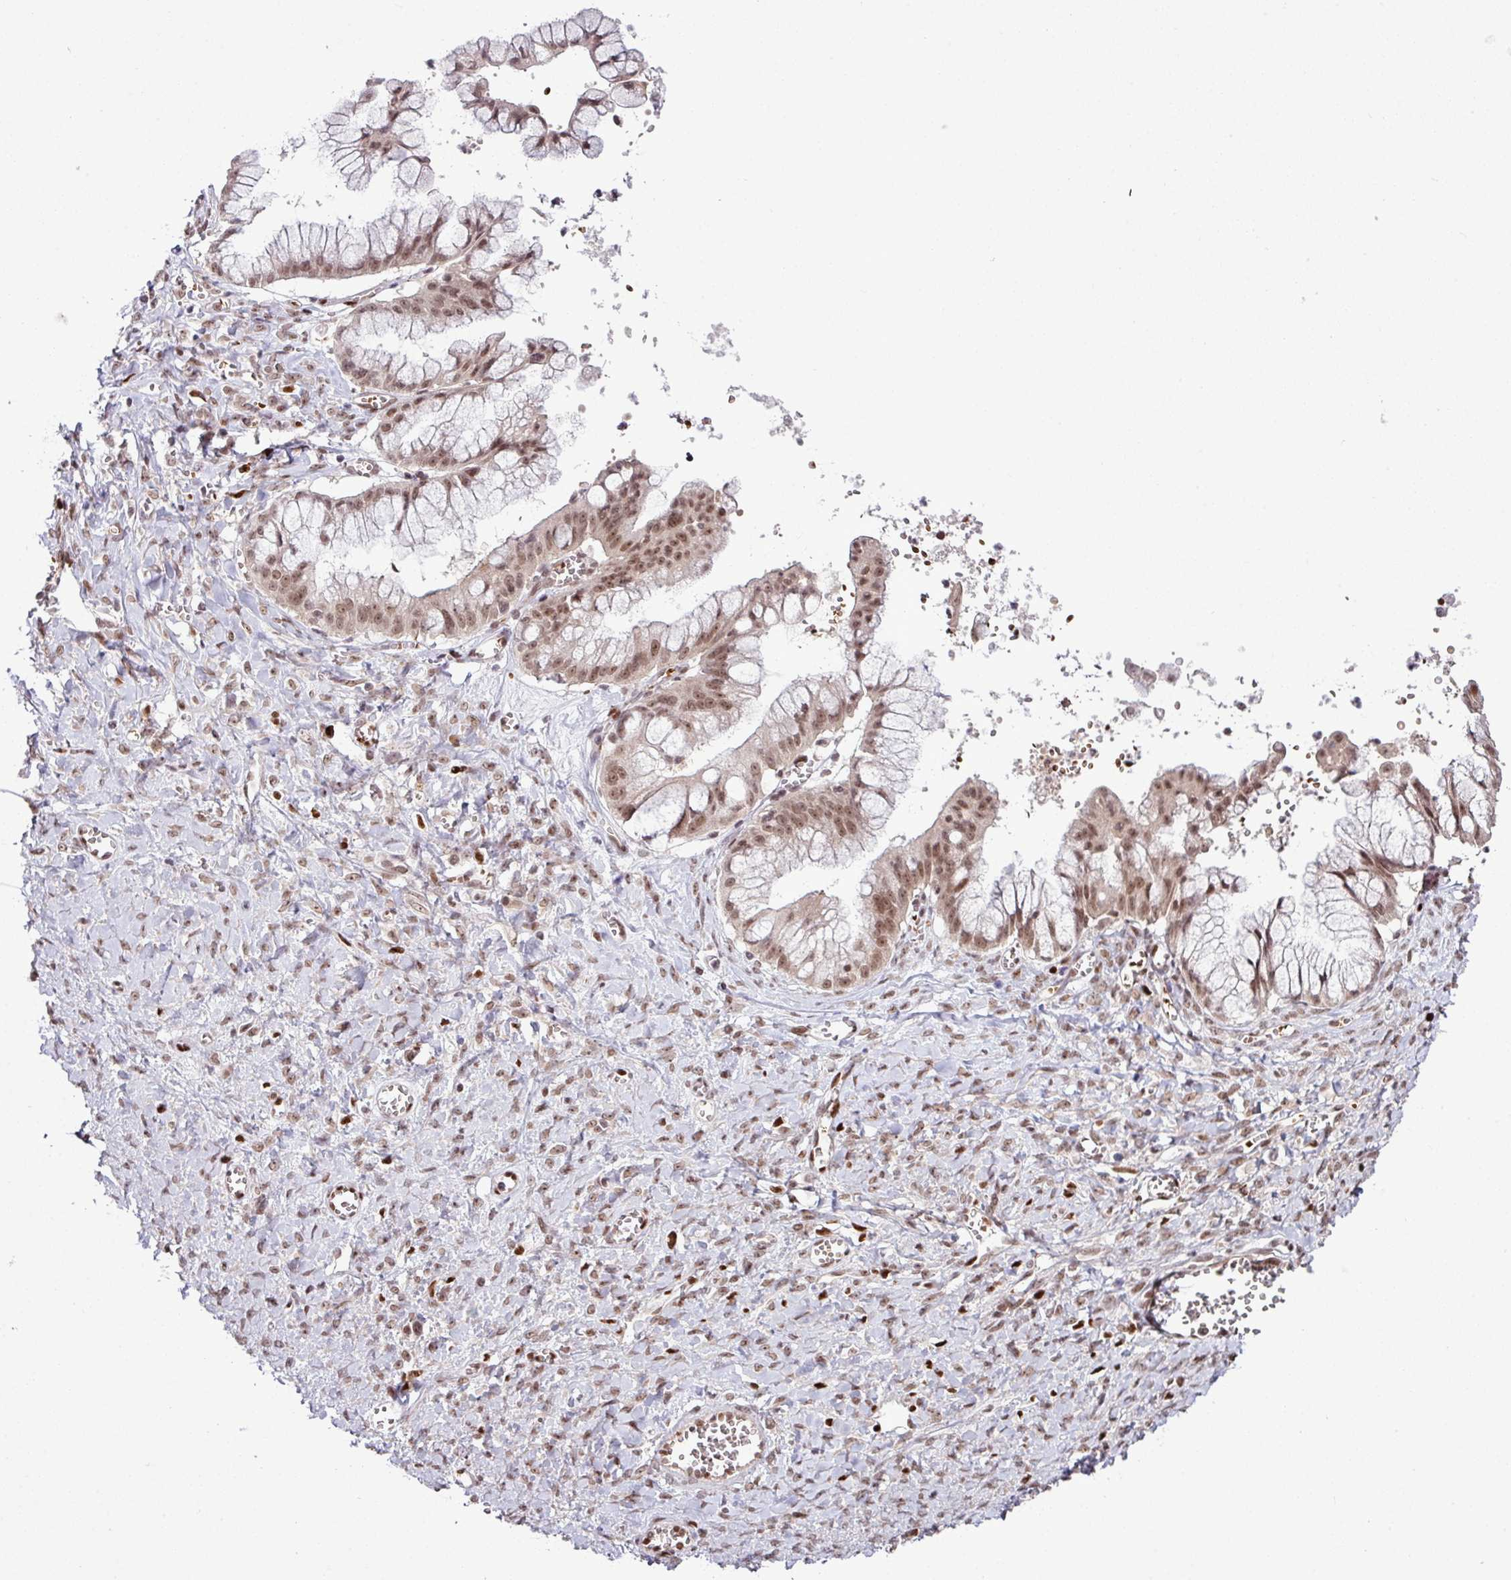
{"staining": {"intensity": "moderate", "quantity": ">75%", "location": "nuclear"}, "tissue": "ovarian cancer", "cell_type": "Tumor cells", "image_type": "cancer", "snomed": [{"axis": "morphology", "description": "Cystadenocarcinoma, mucinous, NOS"}, {"axis": "topography", "description": "Ovary"}], "caption": "Protein positivity by immunohistochemistry reveals moderate nuclear expression in about >75% of tumor cells in ovarian mucinous cystadenocarcinoma.", "gene": "PRDM5", "patient": {"sex": "female", "age": 70}}